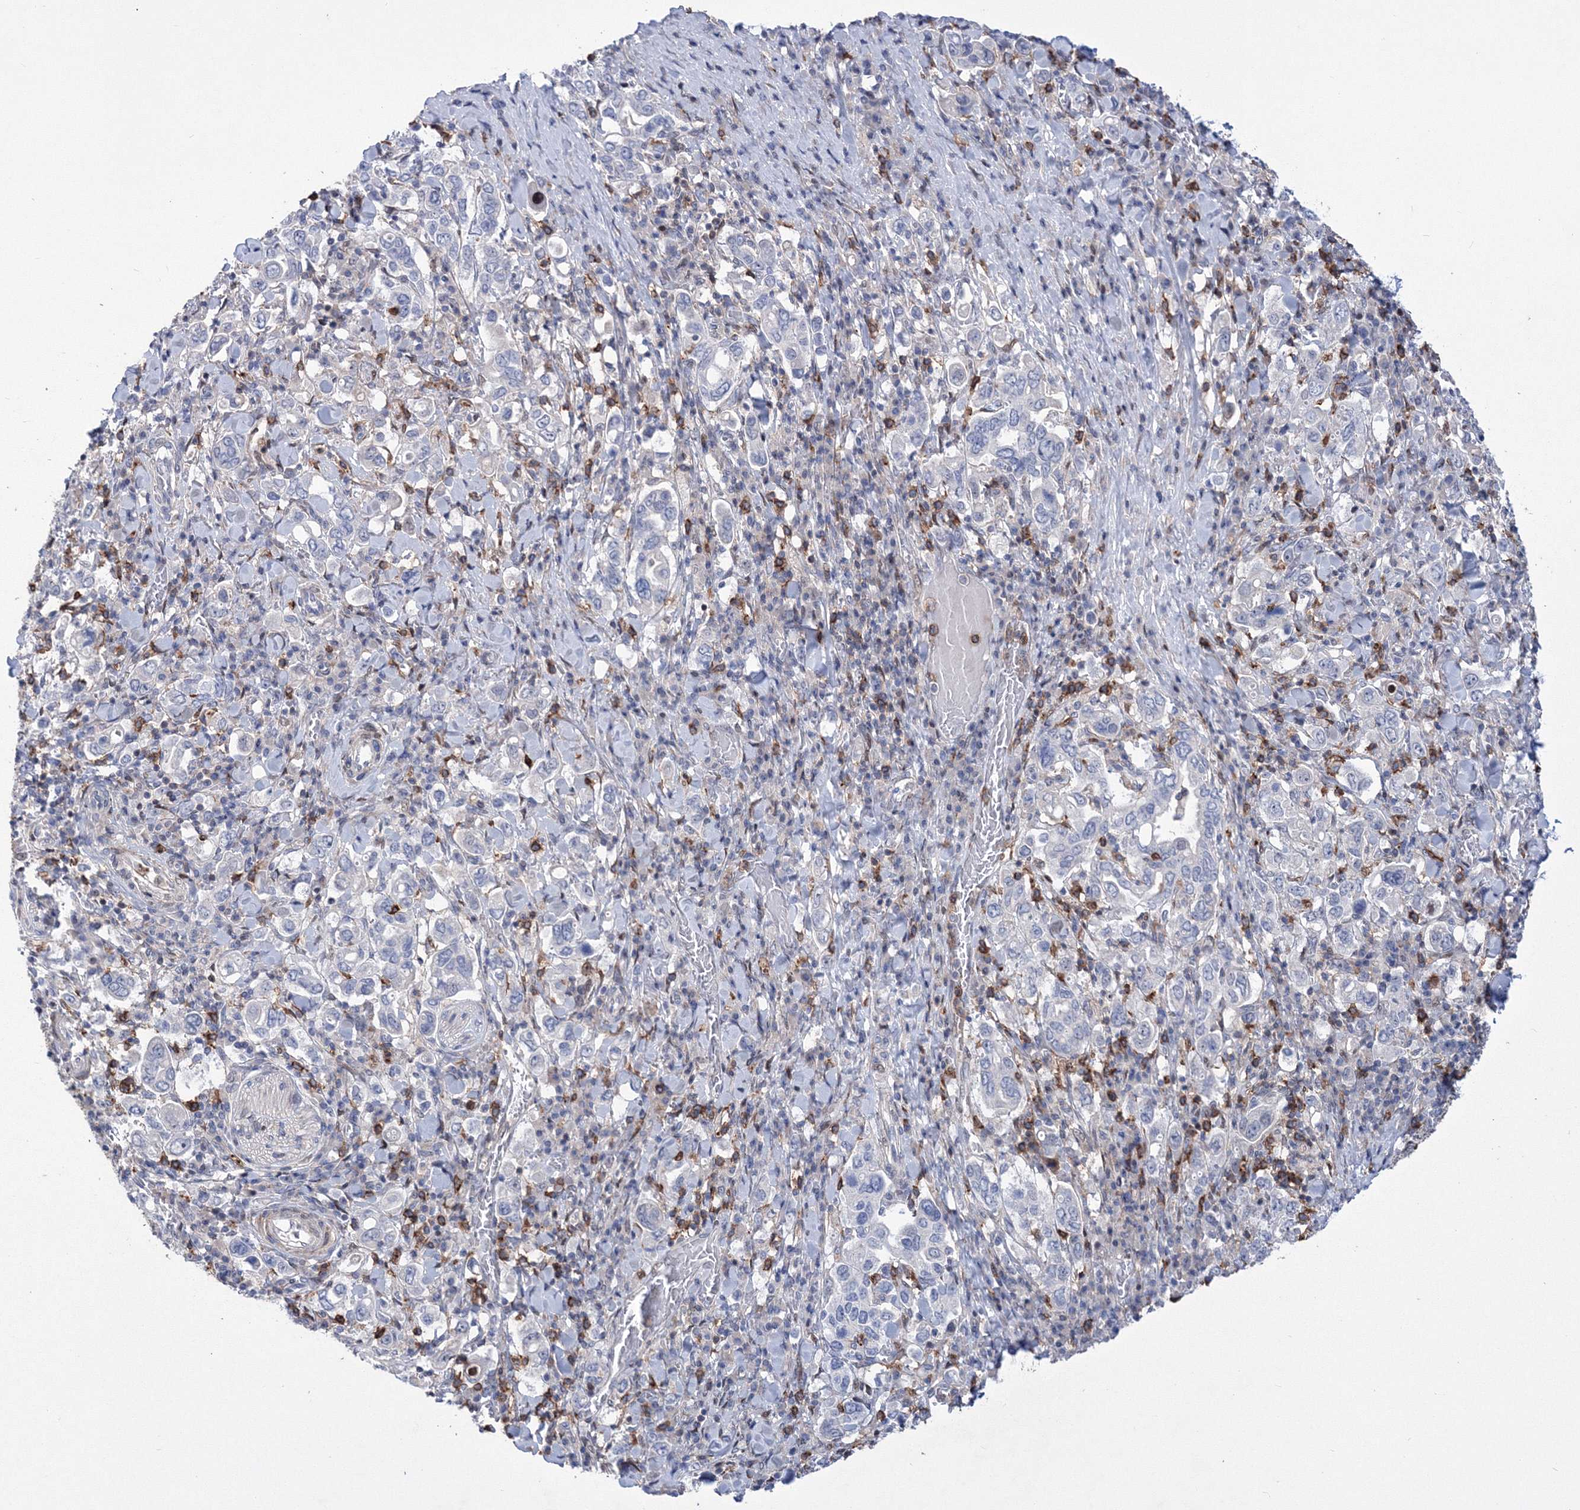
{"staining": {"intensity": "negative", "quantity": "none", "location": "none"}, "tissue": "stomach cancer", "cell_type": "Tumor cells", "image_type": "cancer", "snomed": [{"axis": "morphology", "description": "Adenocarcinoma, NOS"}, {"axis": "topography", "description": "Stomach, upper"}], "caption": "Immunohistochemistry (IHC) micrograph of stomach cancer (adenocarcinoma) stained for a protein (brown), which exhibits no expression in tumor cells.", "gene": "RNPEPL1", "patient": {"sex": "male", "age": 62}}